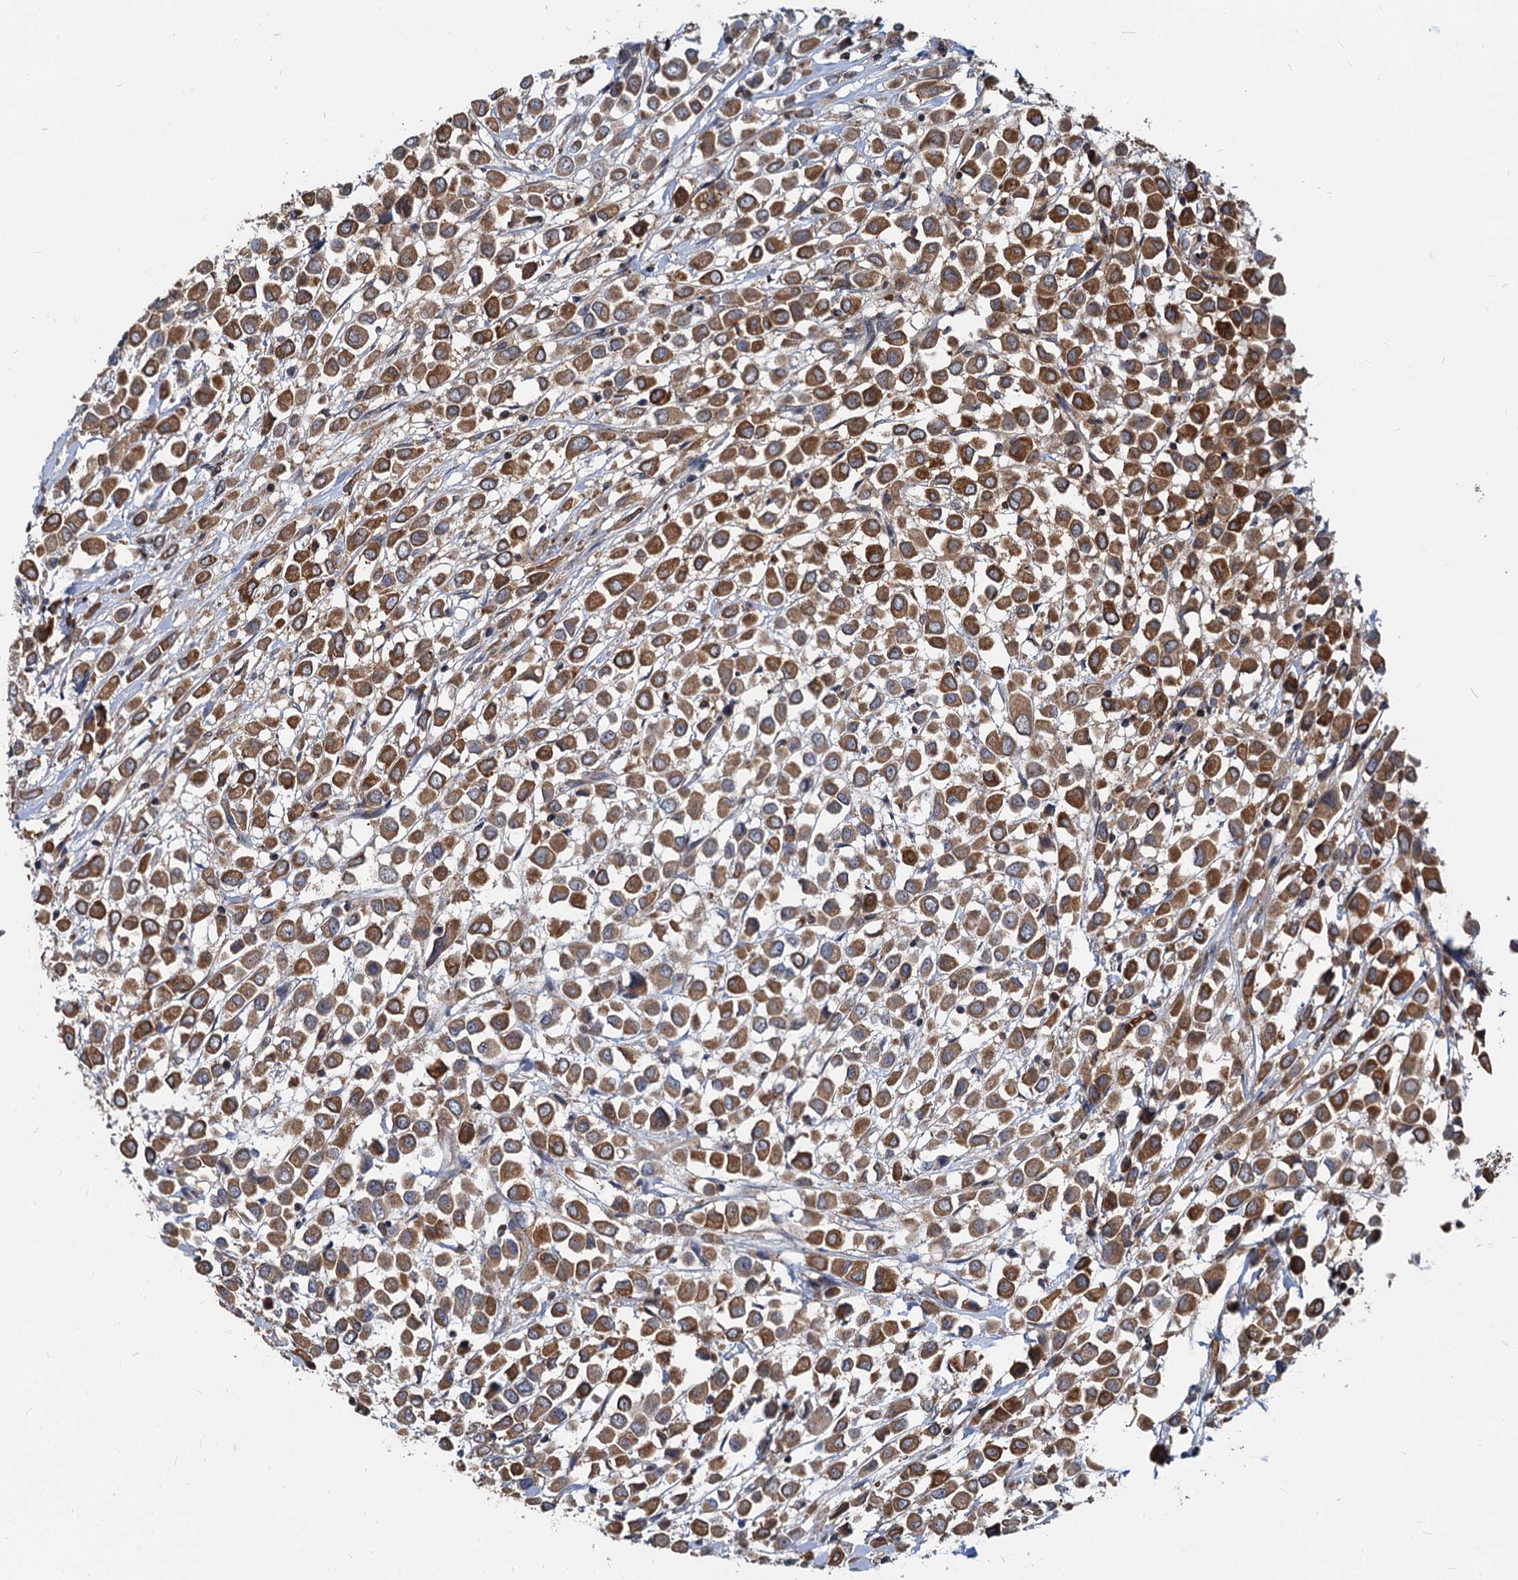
{"staining": {"intensity": "strong", "quantity": ">75%", "location": "cytoplasmic/membranous"}, "tissue": "breast cancer", "cell_type": "Tumor cells", "image_type": "cancer", "snomed": [{"axis": "morphology", "description": "Duct carcinoma"}, {"axis": "topography", "description": "Breast"}], "caption": "Immunohistochemical staining of breast cancer shows high levels of strong cytoplasmic/membranous protein expression in about >75% of tumor cells.", "gene": "STIM1", "patient": {"sex": "female", "age": 61}}